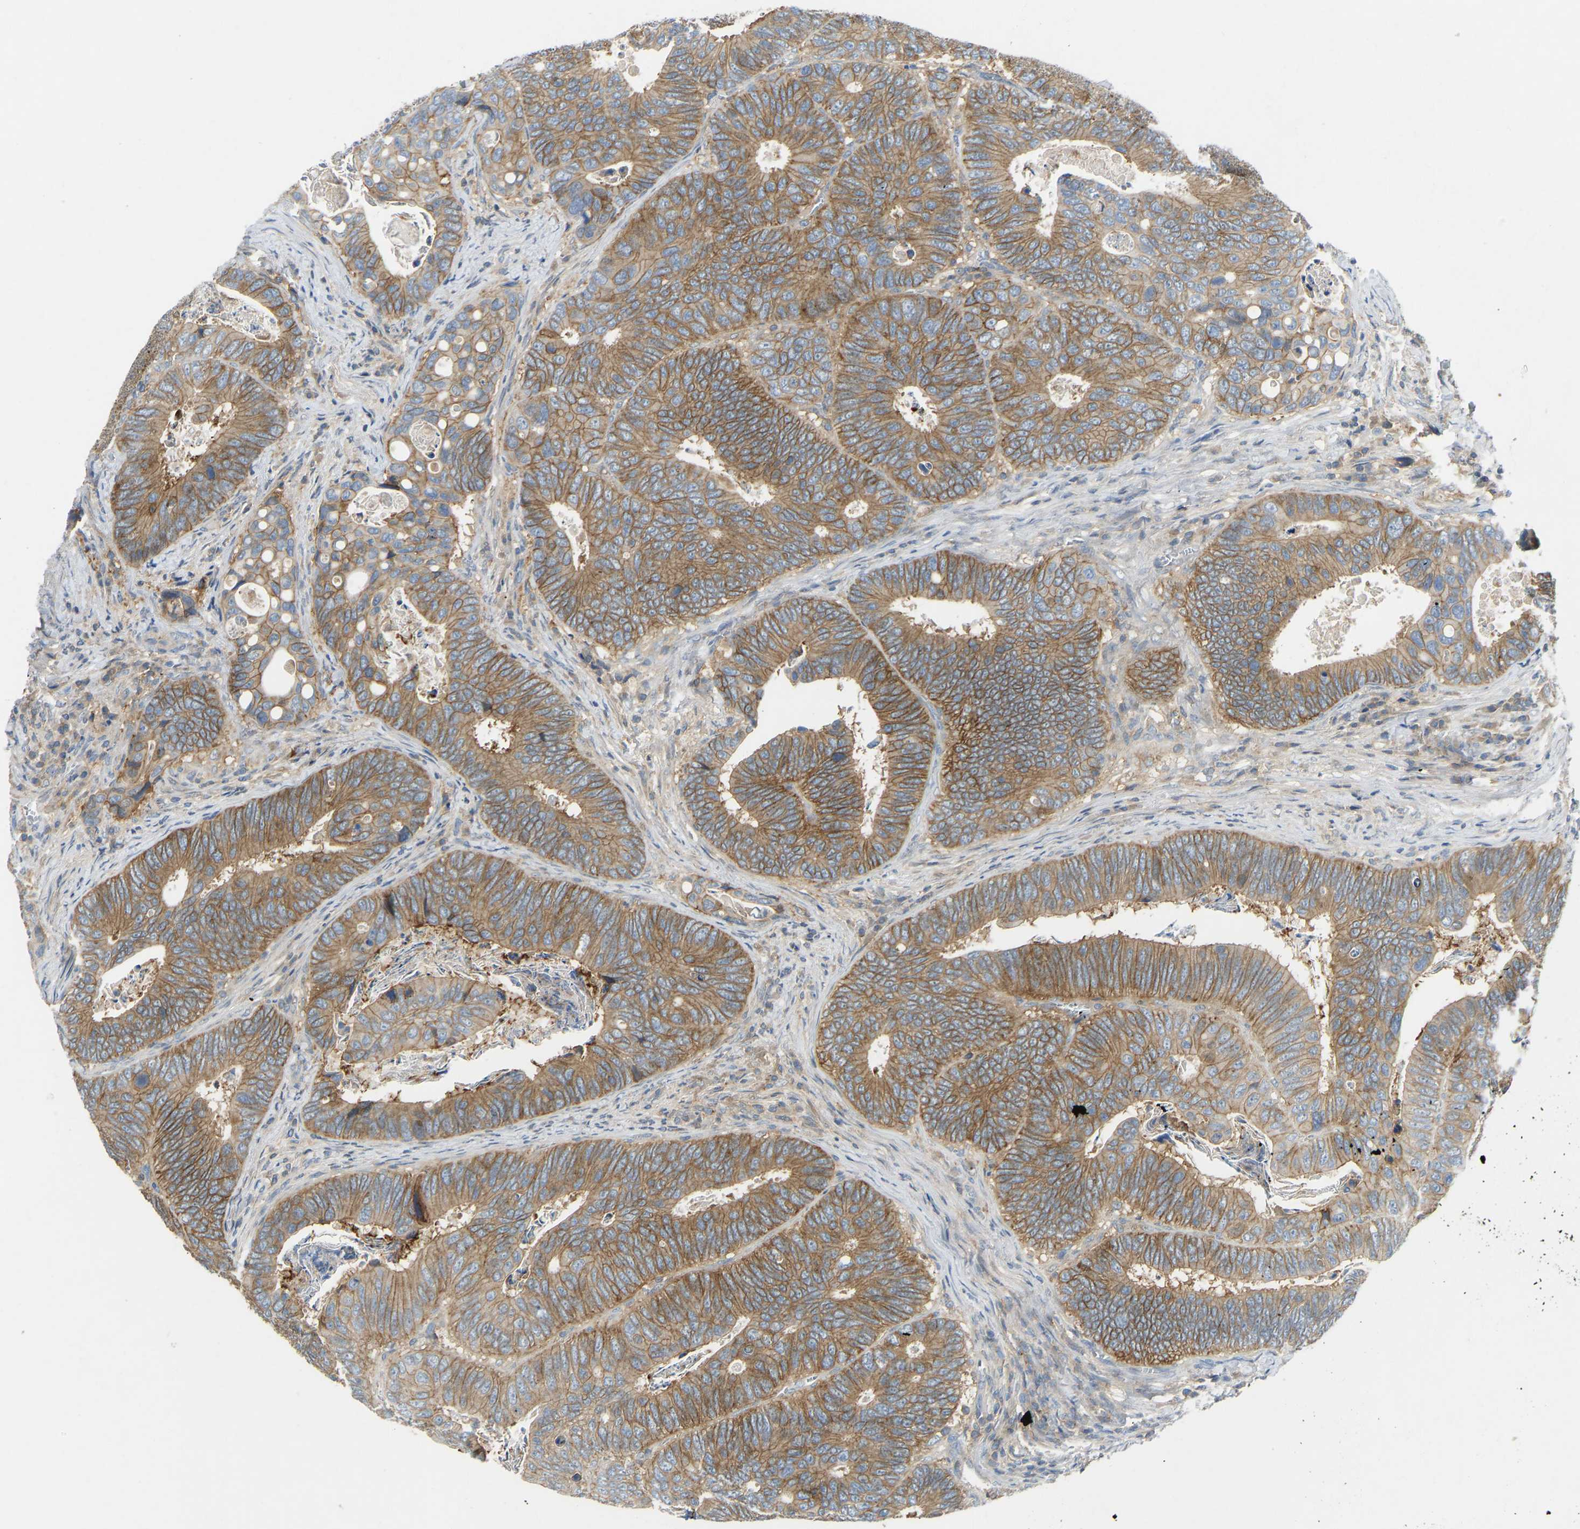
{"staining": {"intensity": "moderate", "quantity": ">75%", "location": "cytoplasmic/membranous"}, "tissue": "colorectal cancer", "cell_type": "Tumor cells", "image_type": "cancer", "snomed": [{"axis": "morphology", "description": "Inflammation, NOS"}, {"axis": "morphology", "description": "Adenocarcinoma, NOS"}, {"axis": "topography", "description": "Colon"}], "caption": "High-magnification brightfield microscopy of colorectal adenocarcinoma stained with DAB (3,3'-diaminobenzidine) (brown) and counterstained with hematoxylin (blue). tumor cells exhibit moderate cytoplasmic/membranous positivity is identified in approximately>75% of cells.", "gene": "NDRG3", "patient": {"sex": "male", "age": 72}}